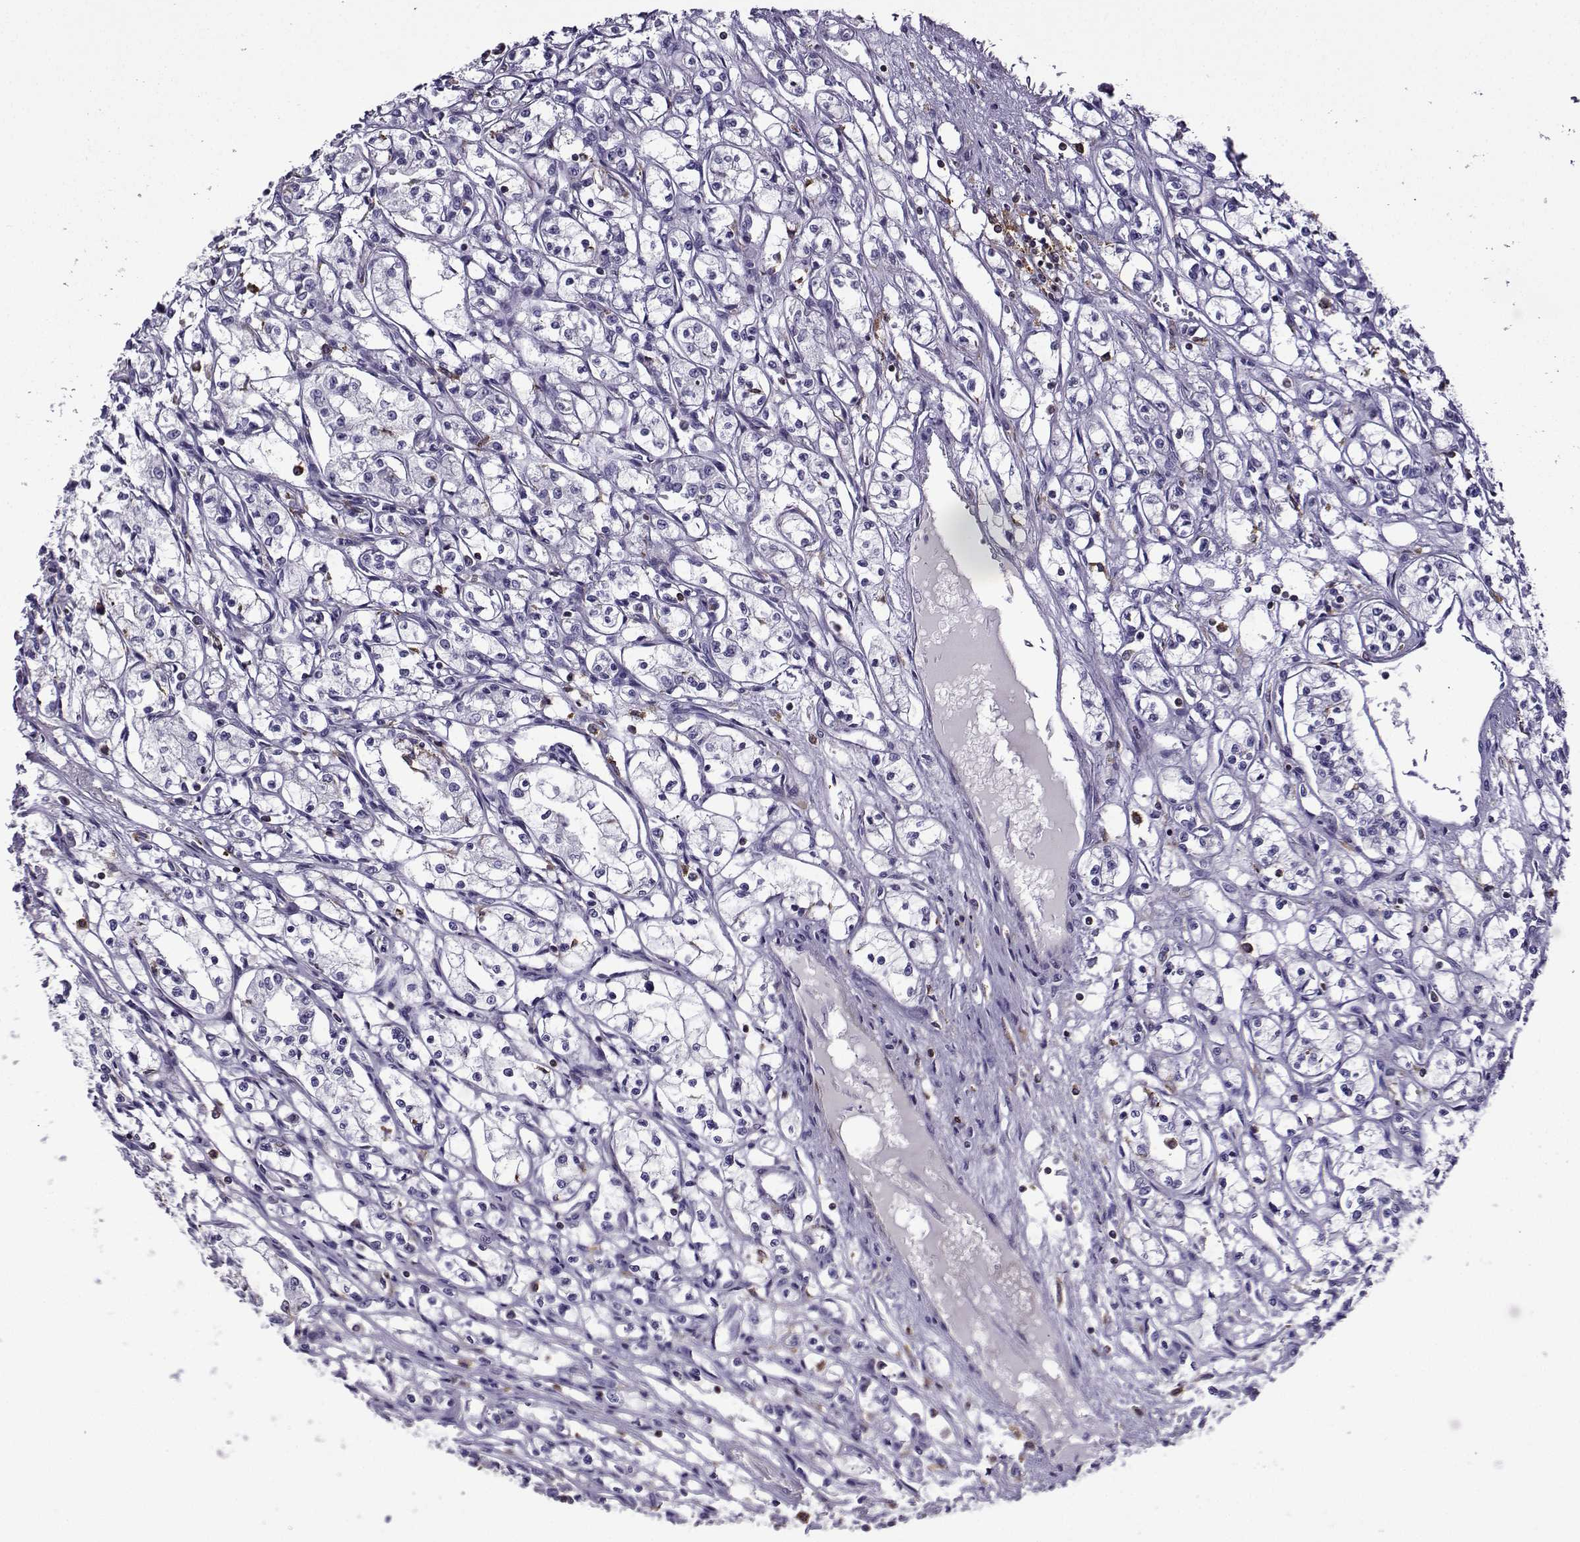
{"staining": {"intensity": "negative", "quantity": "none", "location": "none"}, "tissue": "renal cancer", "cell_type": "Tumor cells", "image_type": "cancer", "snomed": [{"axis": "morphology", "description": "Adenocarcinoma, NOS"}, {"axis": "topography", "description": "Kidney"}], "caption": "There is no significant positivity in tumor cells of renal cancer (adenocarcinoma).", "gene": "DOCK10", "patient": {"sex": "male", "age": 56}}